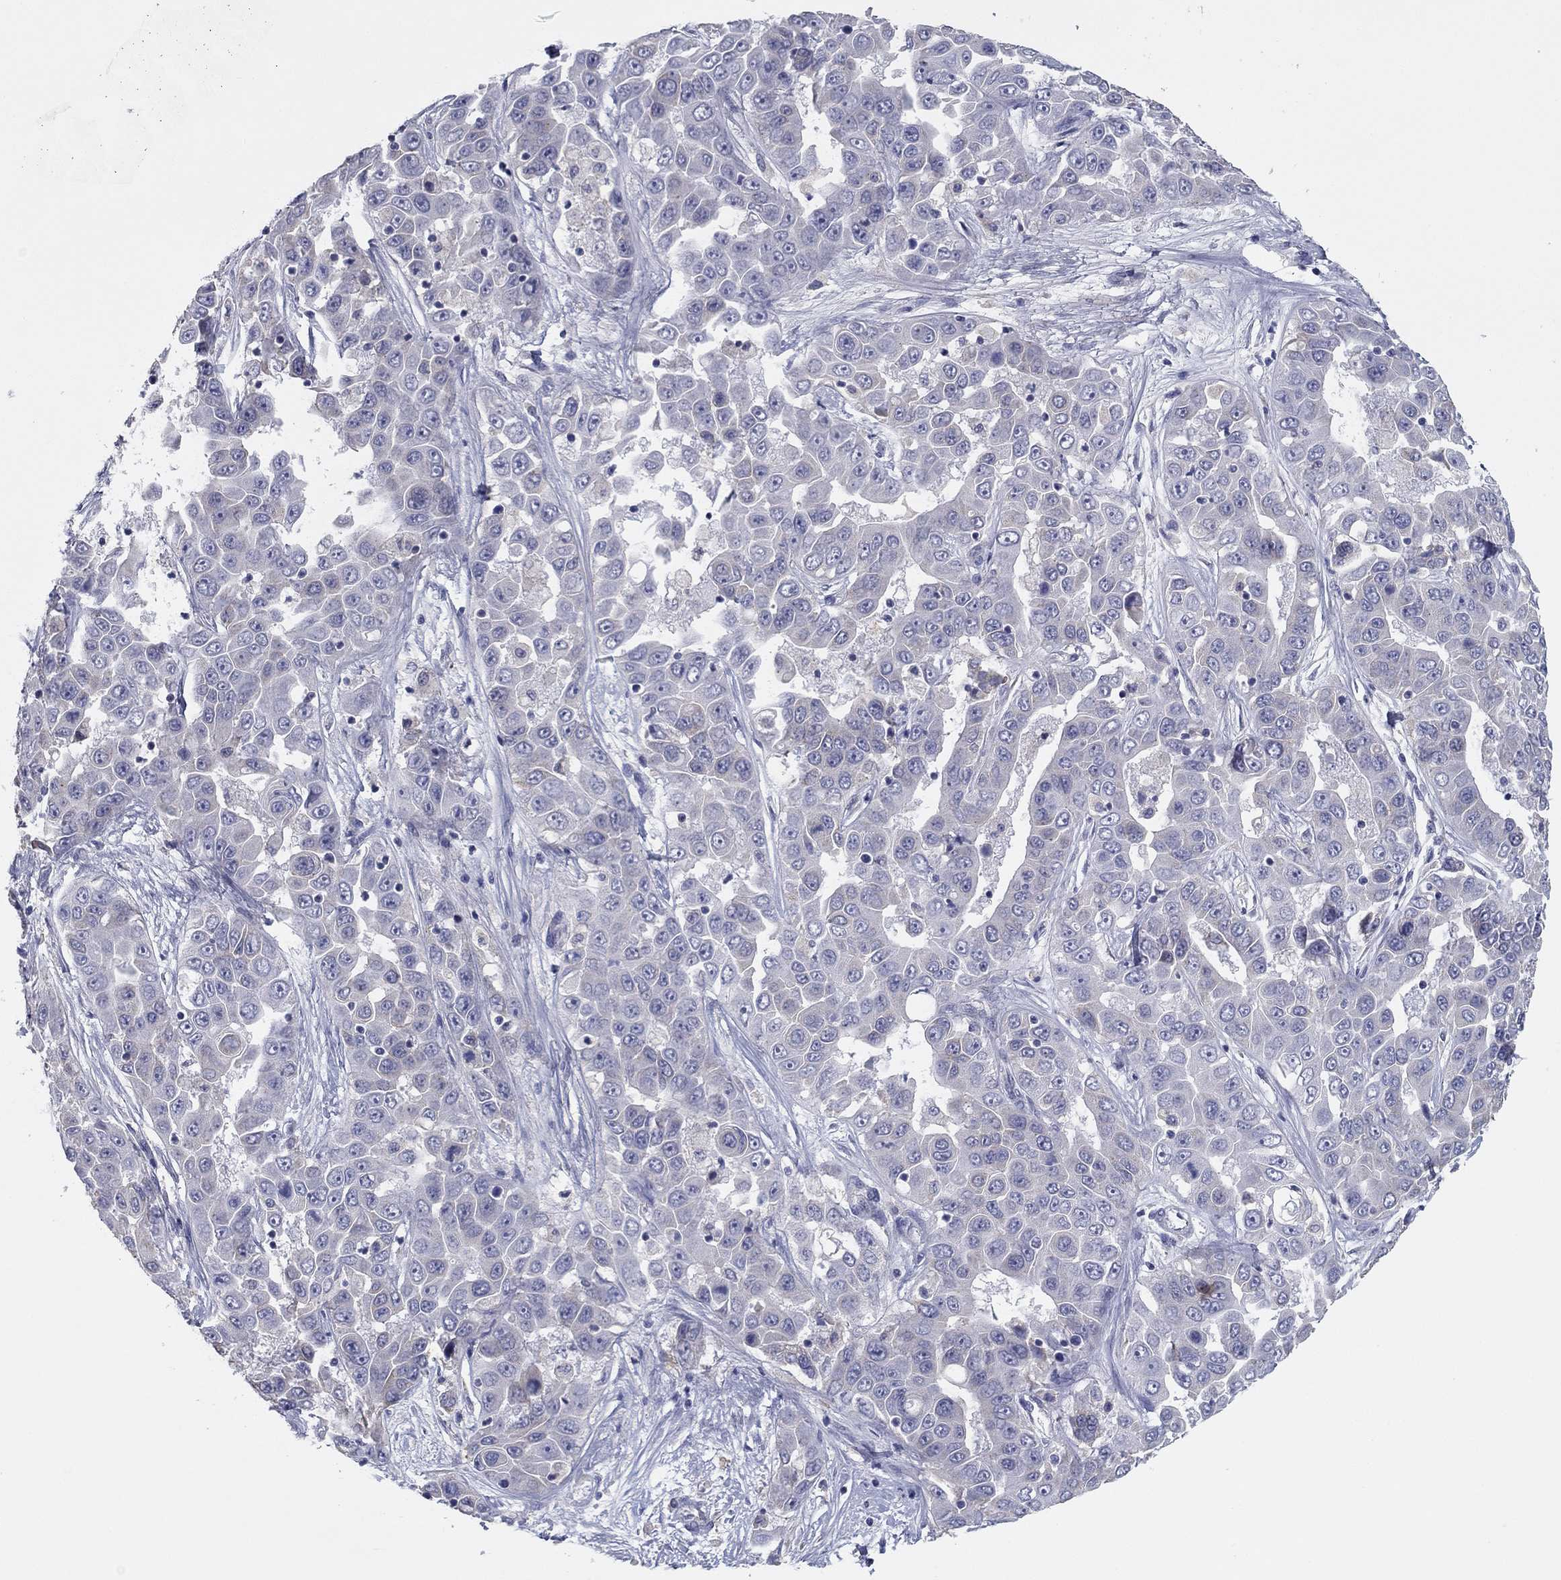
{"staining": {"intensity": "negative", "quantity": "none", "location": "none"}, "tissue": "liver cancer", "cell_type": "Tumor cells", "image_type": "cancer", "snomed": [{"axis": "morphology", "description": "Cholangiocarcinoma"}, {"axis": "topography", "description": "Liver"}], "caption": "Tumor cells show no significant staining in cholangiocarcinoma (liver).", "gene": "GRK7", "patient": {"sex": "female", "age": 52}}